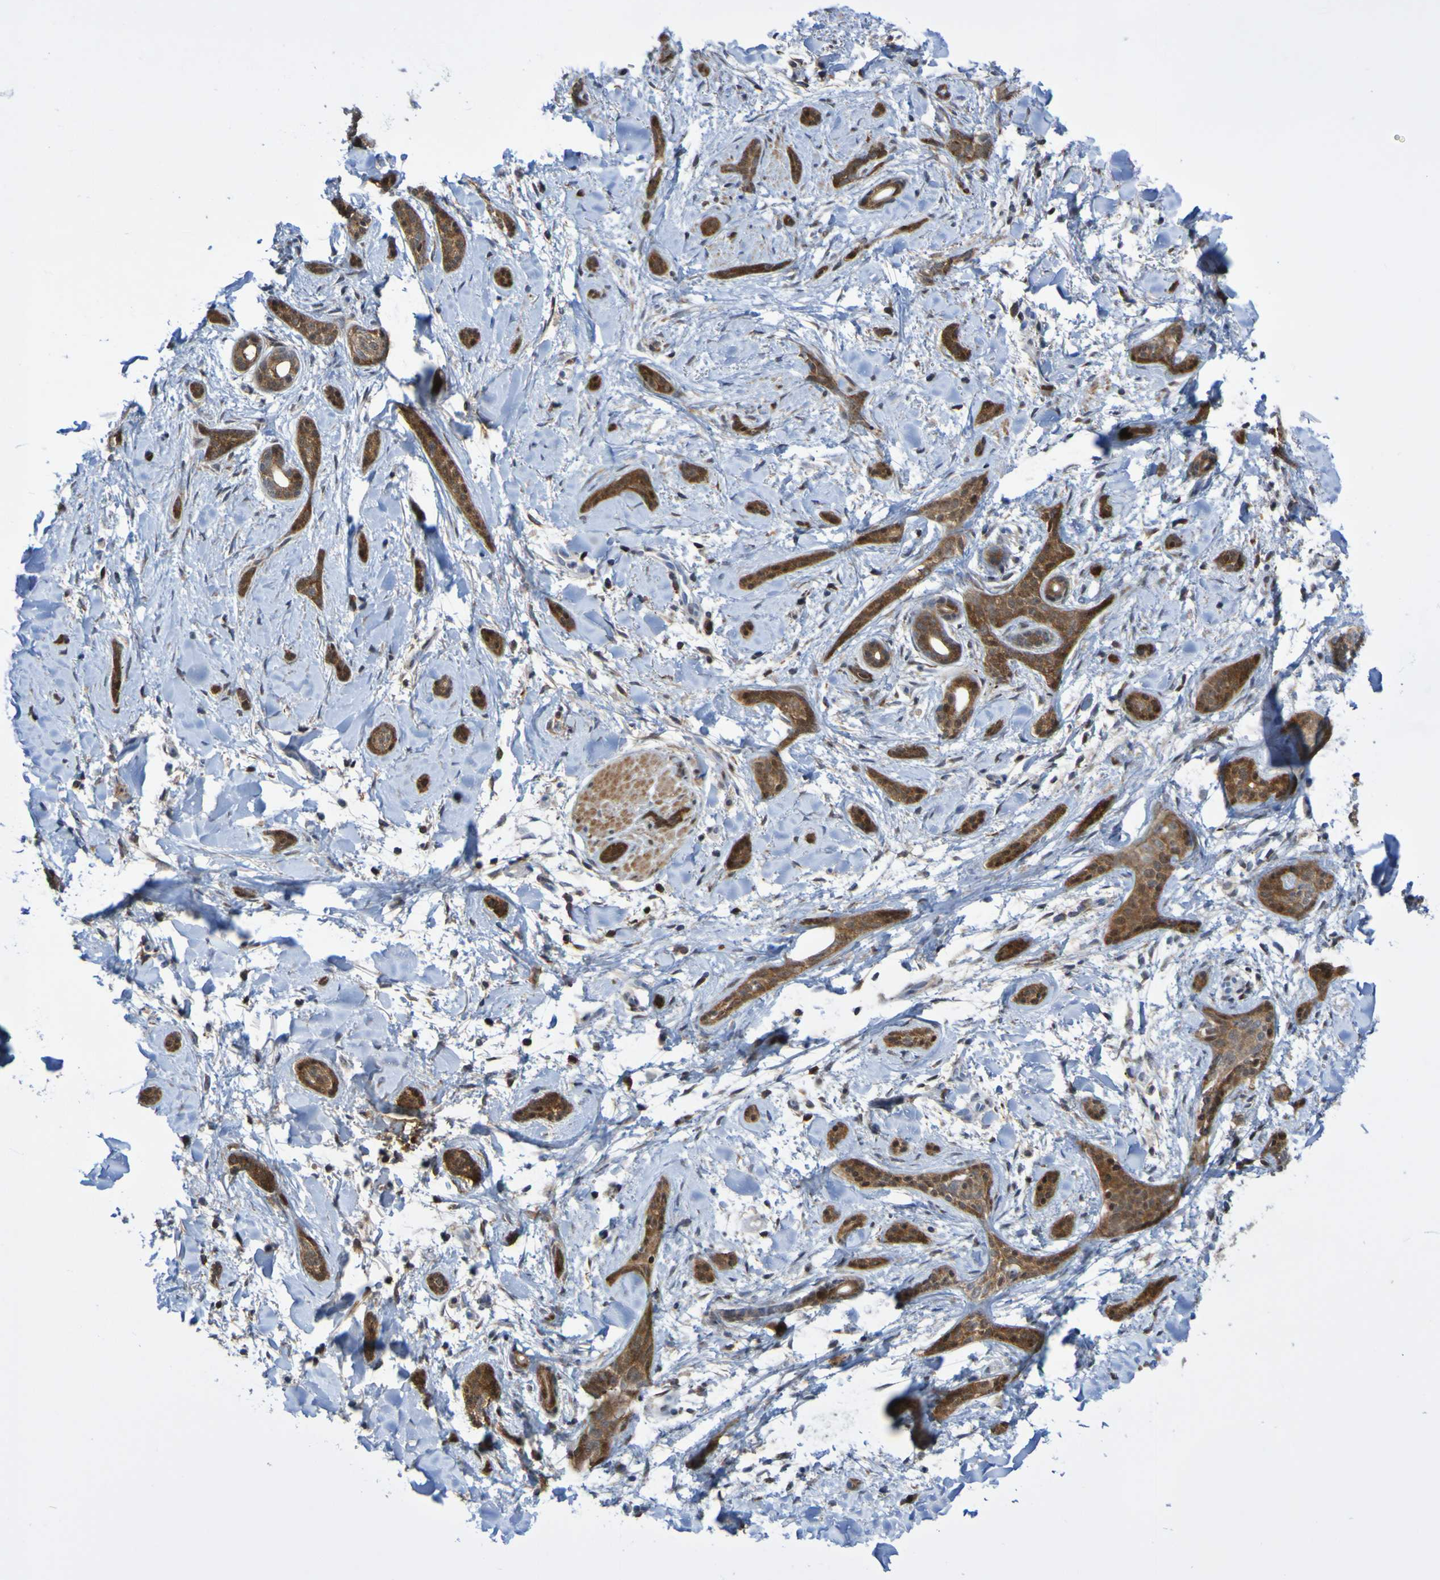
{"staining": {"intensity": "strong", "quantity": ">75%", "location": "cytoplasmic/membranous"}, "tissue": "skin cancer", "cell_type": "Tumor cells", "image_type": "cancer", "snomed": [{"axis": "morphology", "description": "Basal cell carcinoma"}, {"axis": "morphology", "description": "Adnexal tumor, benign"}, {"axis": "topography", "description": "Skin"}], "caption": "The histopathology image shows staining of skin benign adnexal tumor, revealing strong cytoplasmic/membranous protein expression (brown color) within tumor cells. The staining is performed using DAB brown chromogen to label protein expression. The nuclei are counter-stained blue using hematoxylin.", "gene": "ATIC", "patient": {"sex": "female", "age": 42}}